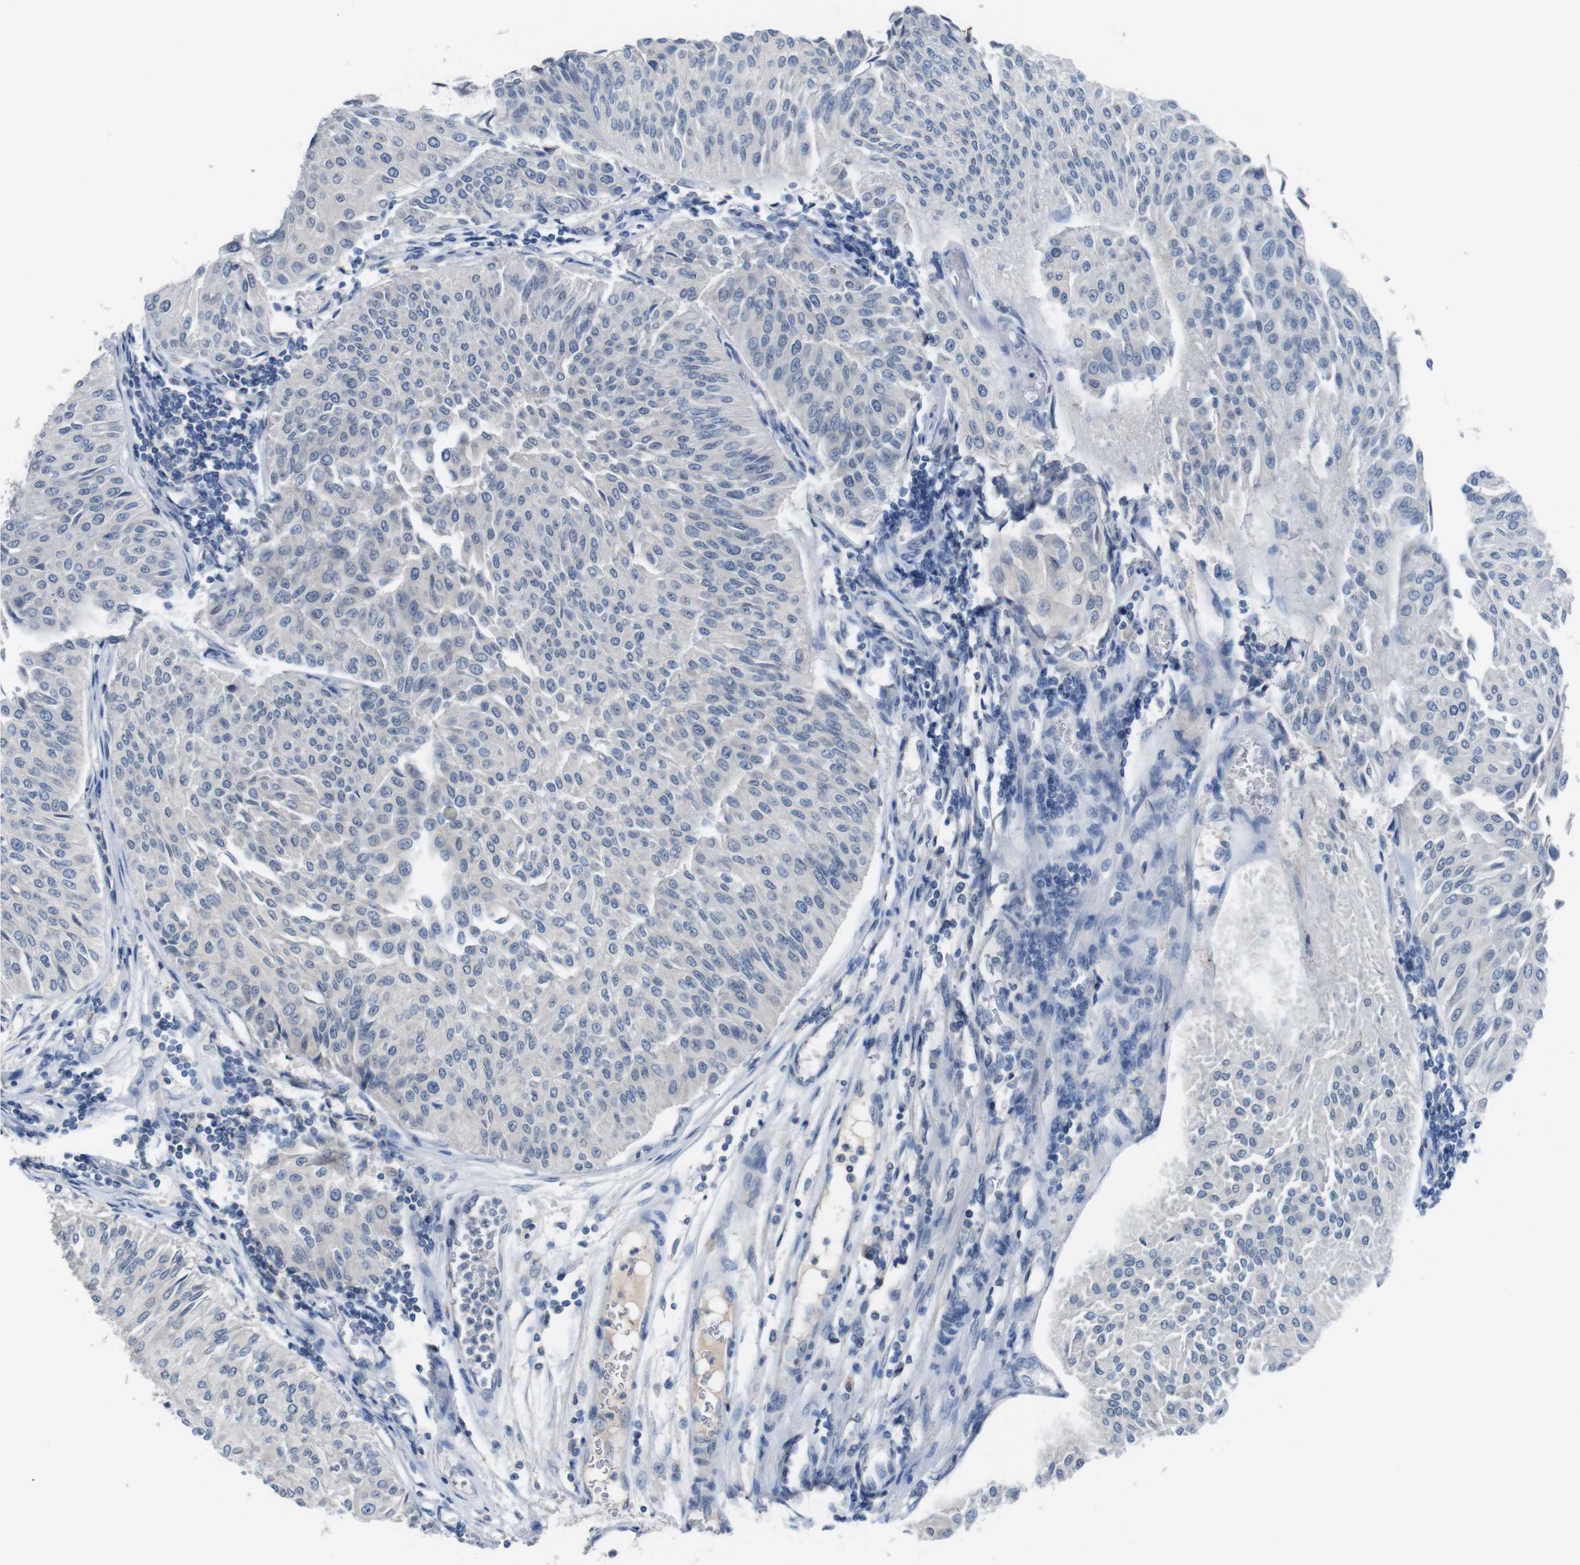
{"staining": {"intensity": "negative", "quantity": "none", "location": "none"}, "tissue": "urothelial cancer", "cell_type": "Tumor cells", "image_type": "cancer", "snomed": [{"axis": "morphology", "description": "Urothelial carcinoma, Low grade"}, {"axis": "topography", "description": "Urinary bladder"}], "caption": "This is an IHC histopathology image of human low-grade urothelial carcinoma. There is no positivity in tumor cells.", "gene": "SLC2A8", "patient": {"sex": "male", "age": 67}}